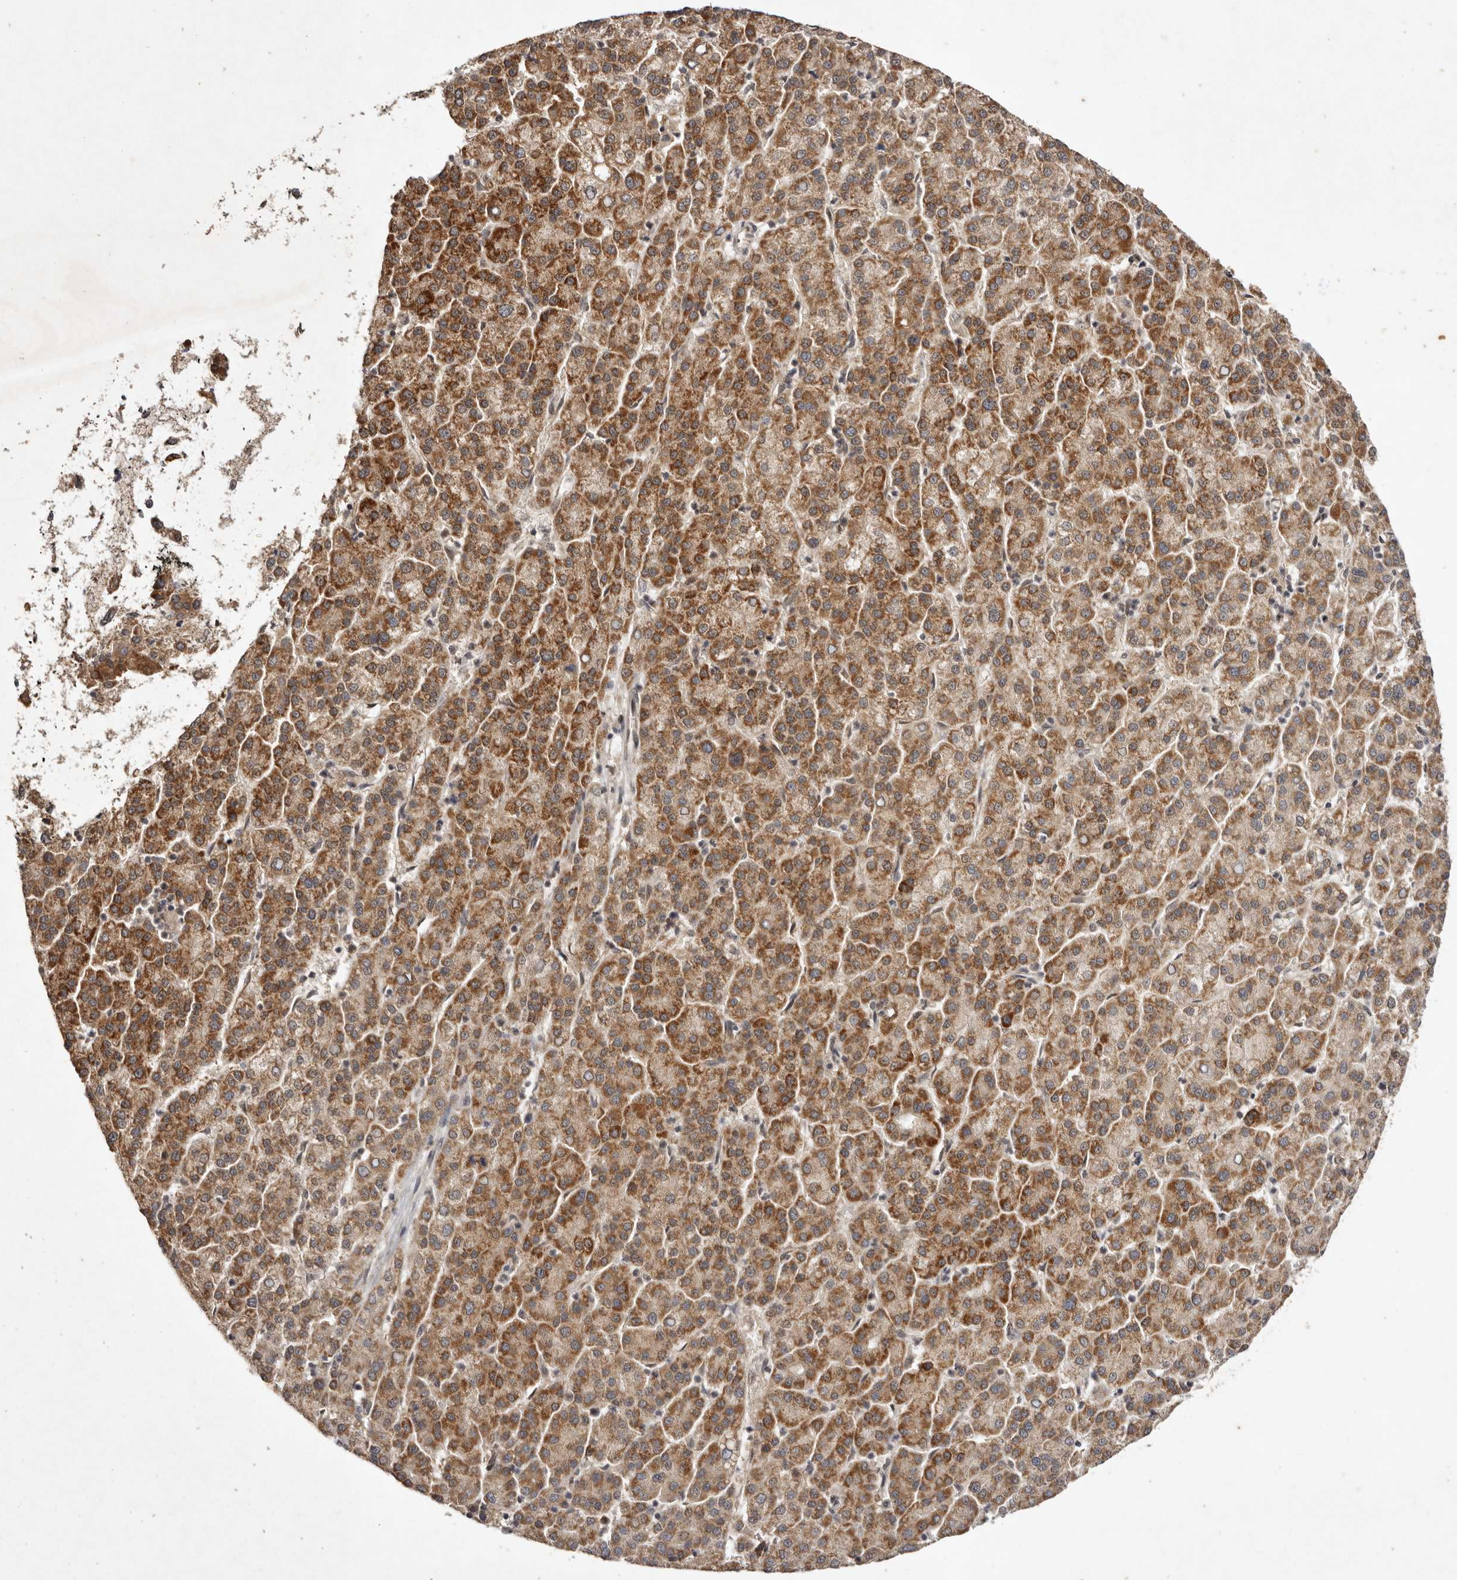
{"staining": {"intensity": "moderate", "quantity": ">75%", "location": "cytoplasmic/membranous"}, "tissue": "liver cancer", "cell_type": "Tumor cells", "image_type": "cancer", "snomed": [{"axis": "morphology", "description": "Carcinoma, Hepatocellular, NOS"}, {"axis": "topography", "description": "Liver"}], "caption": "Immunohistochemistry (DAB (3,3'-diaminobenzidine)) staining of human liver cancer displays moderate cytoplasmic/membranous protein expression in about >75% of tumor cells. The staining was performed using DAB to visualize the protein expression in brown, while the nuclei were stained in blue with hematoxylin (Magnification: 20x).", "gene": "TARS2", "patient": {"sex": "female", "age": 58}}